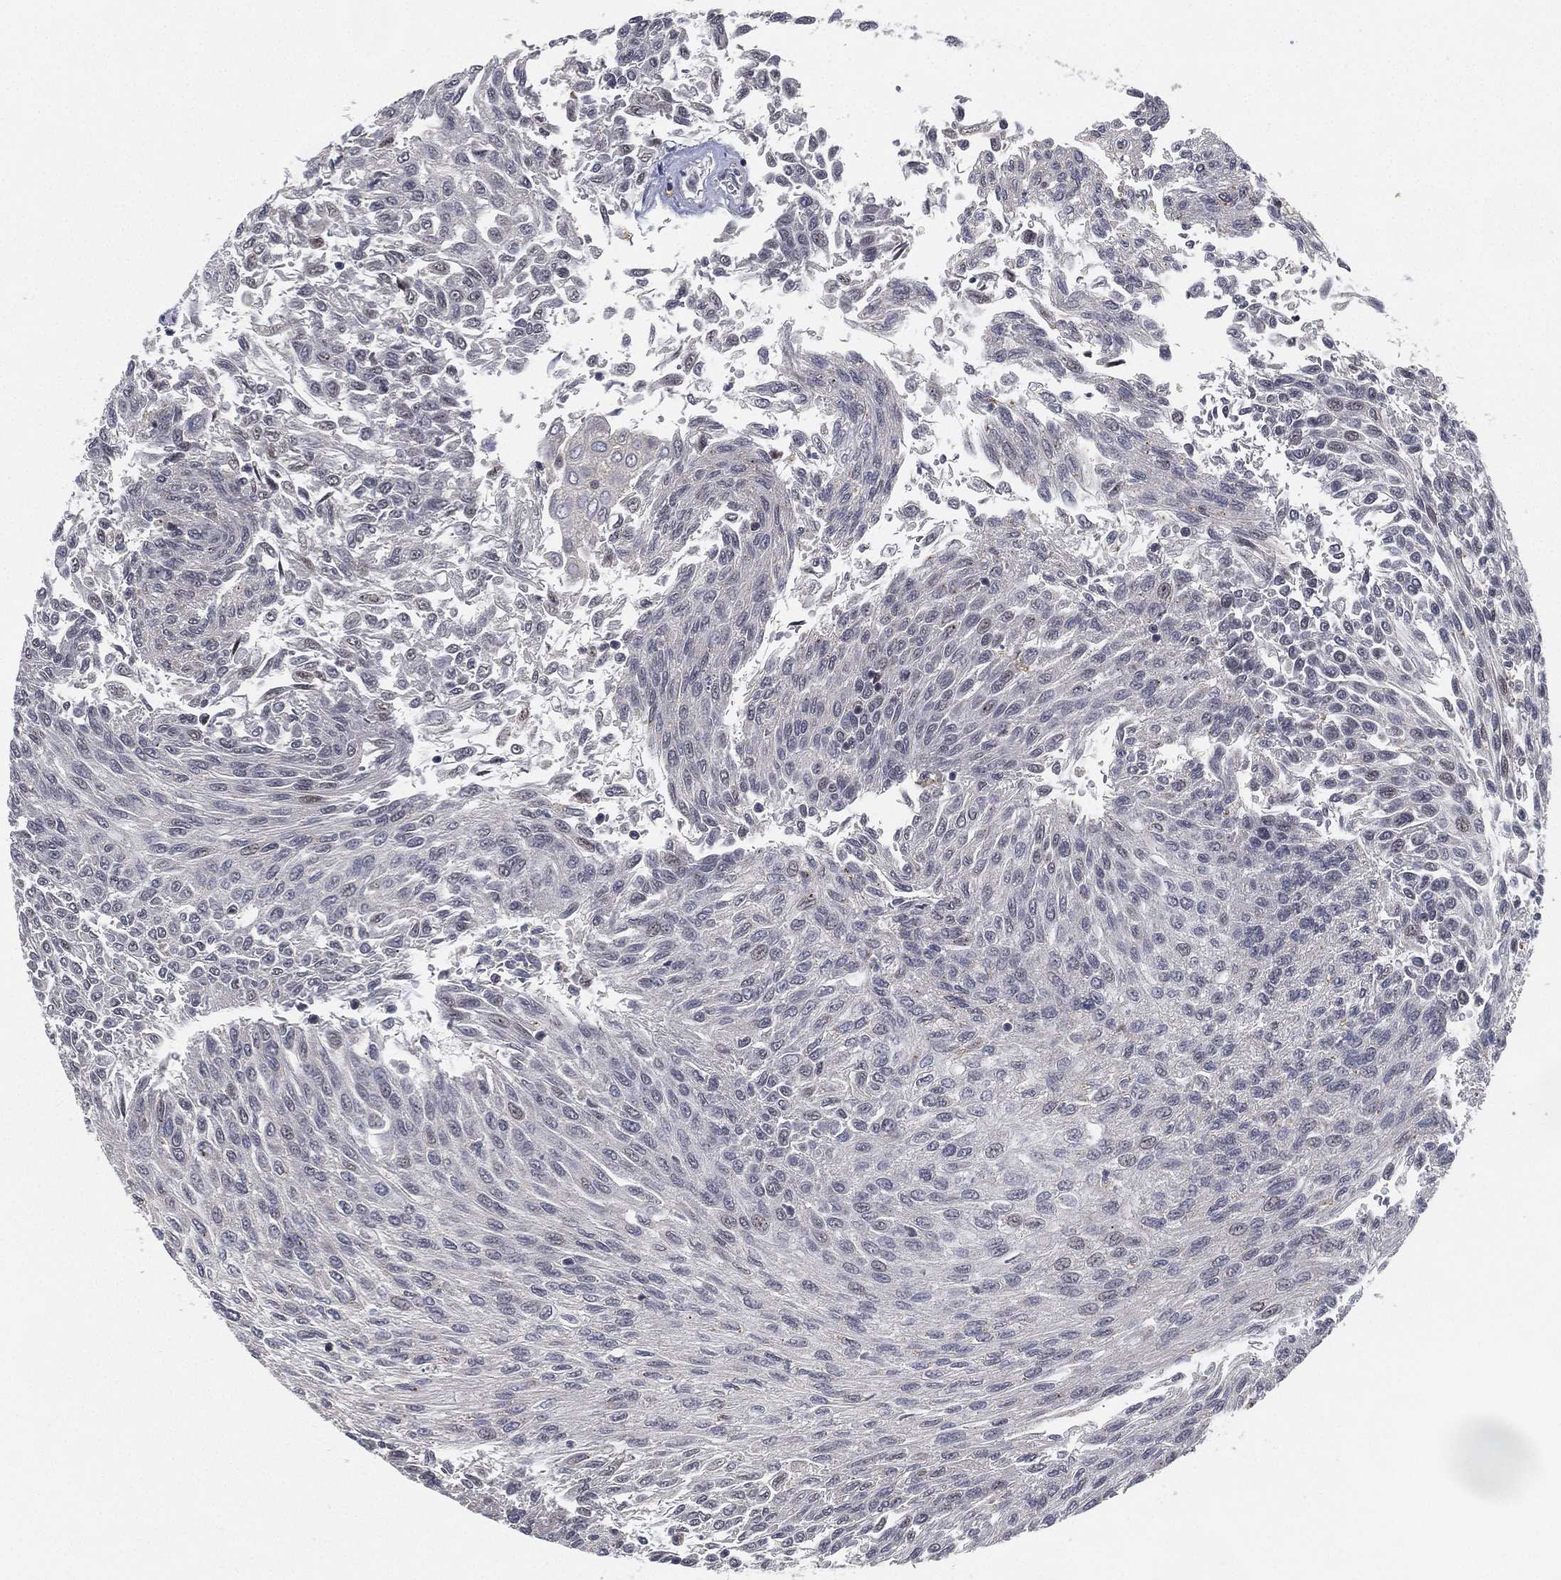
{"staining": {"intensity": "negative", "quantity": "none", "location": "none"}, "tissue": "urothelial cancer", "cell_type": "Tumor cells", "image_type": "cancer", "snomed": [{"axis": "morphology", "description": "Urothelial carcinoma, Low grade"}, {"axis": "topography", "description": "Urinary bladder"}], "caption": "There is no significant positivity in tumor cells of urothelial cancer.", "gene": "CFAP251", "patient": {"sex": "male", "age": 78}}